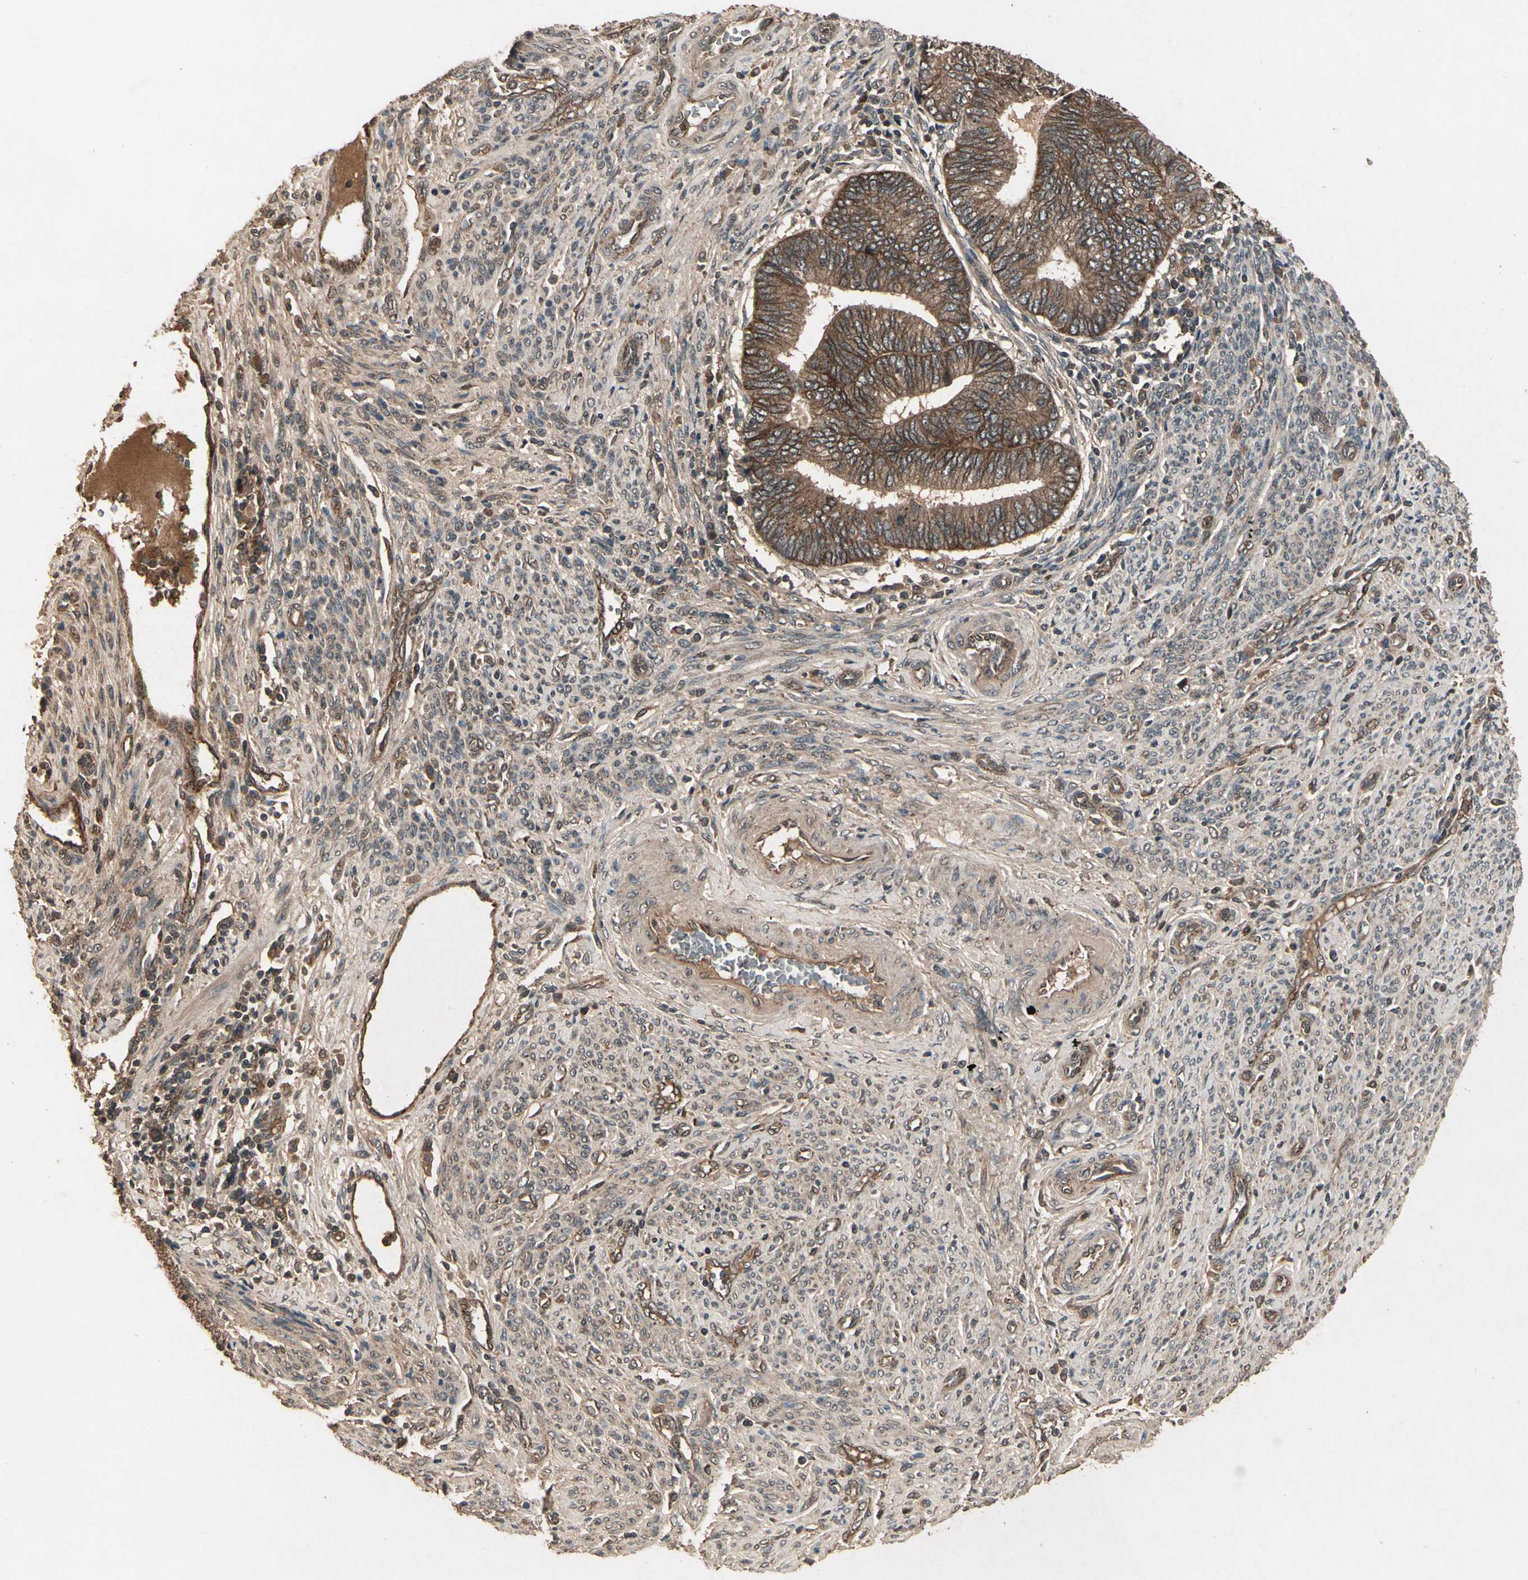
{"staining": {"intensity": "strong", "quantity": ">75%", "location": "cytoplasmic/membranous"}, "tissue": "endometrial cancer", "cell_type": "Tumor cells", "image_type": "cancer", "snomed": [{"axis": "morphology", "description": "Adenocarcinoma, NOS"}, {"axis": "topography", "description": "Uterus"}, {"axis": "topography", "description": "Endometrium"}], "caption": "Endometrial cancer stained with a protein marker exhibits strong staining in tumor cells.", "gene": "FLOT1", "patient": {"sex": "female", "age": 70}}